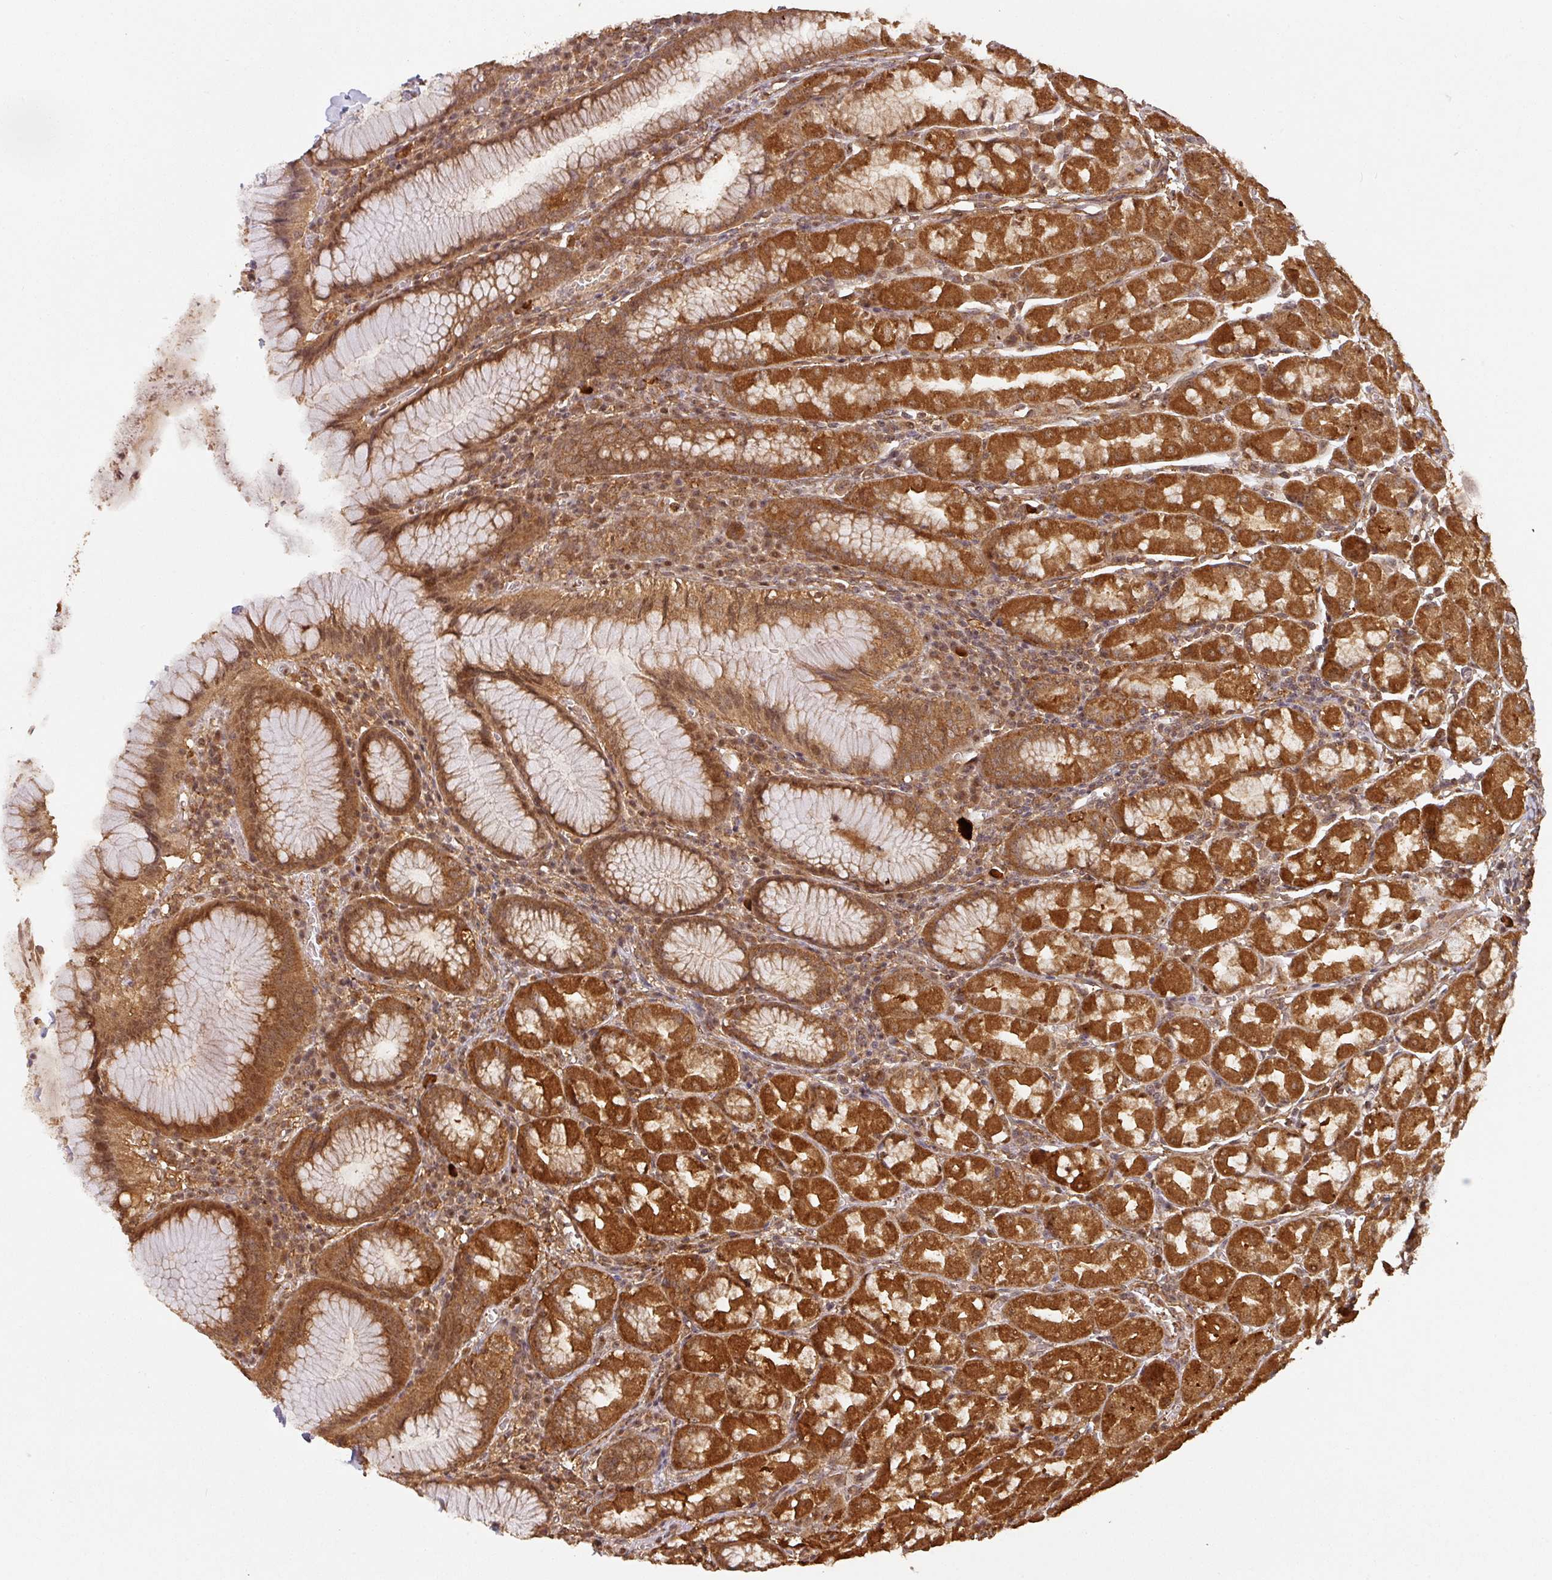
{"staining": {"intensity": "strong", "quantity": ">75%", "location": "cytoplasmic/membranous,nuclear"}, "tissue": "stomach", "cell_type": "Glandular cells", "image_type": "normal", "snomed": [{"axis": "morphology", "description": "Normal tissue, NOS"}, {"axis": "topography", "description": "Stomach"}], "caption": "An immunohistochemistry image of unremarkable tissue is shown. Protein staining in brown highlights strong cytoplasmic/membranous,nuclear positivity in stomach within glandular cells. The staining was performed using DAB (3,3'-diaminobenzidine), with brown indicating positive protein expression. Nuclei are stained blue with hematoxylin.", "gene": "ZNF322", "patient": {"sex": "male", "age": 55}}